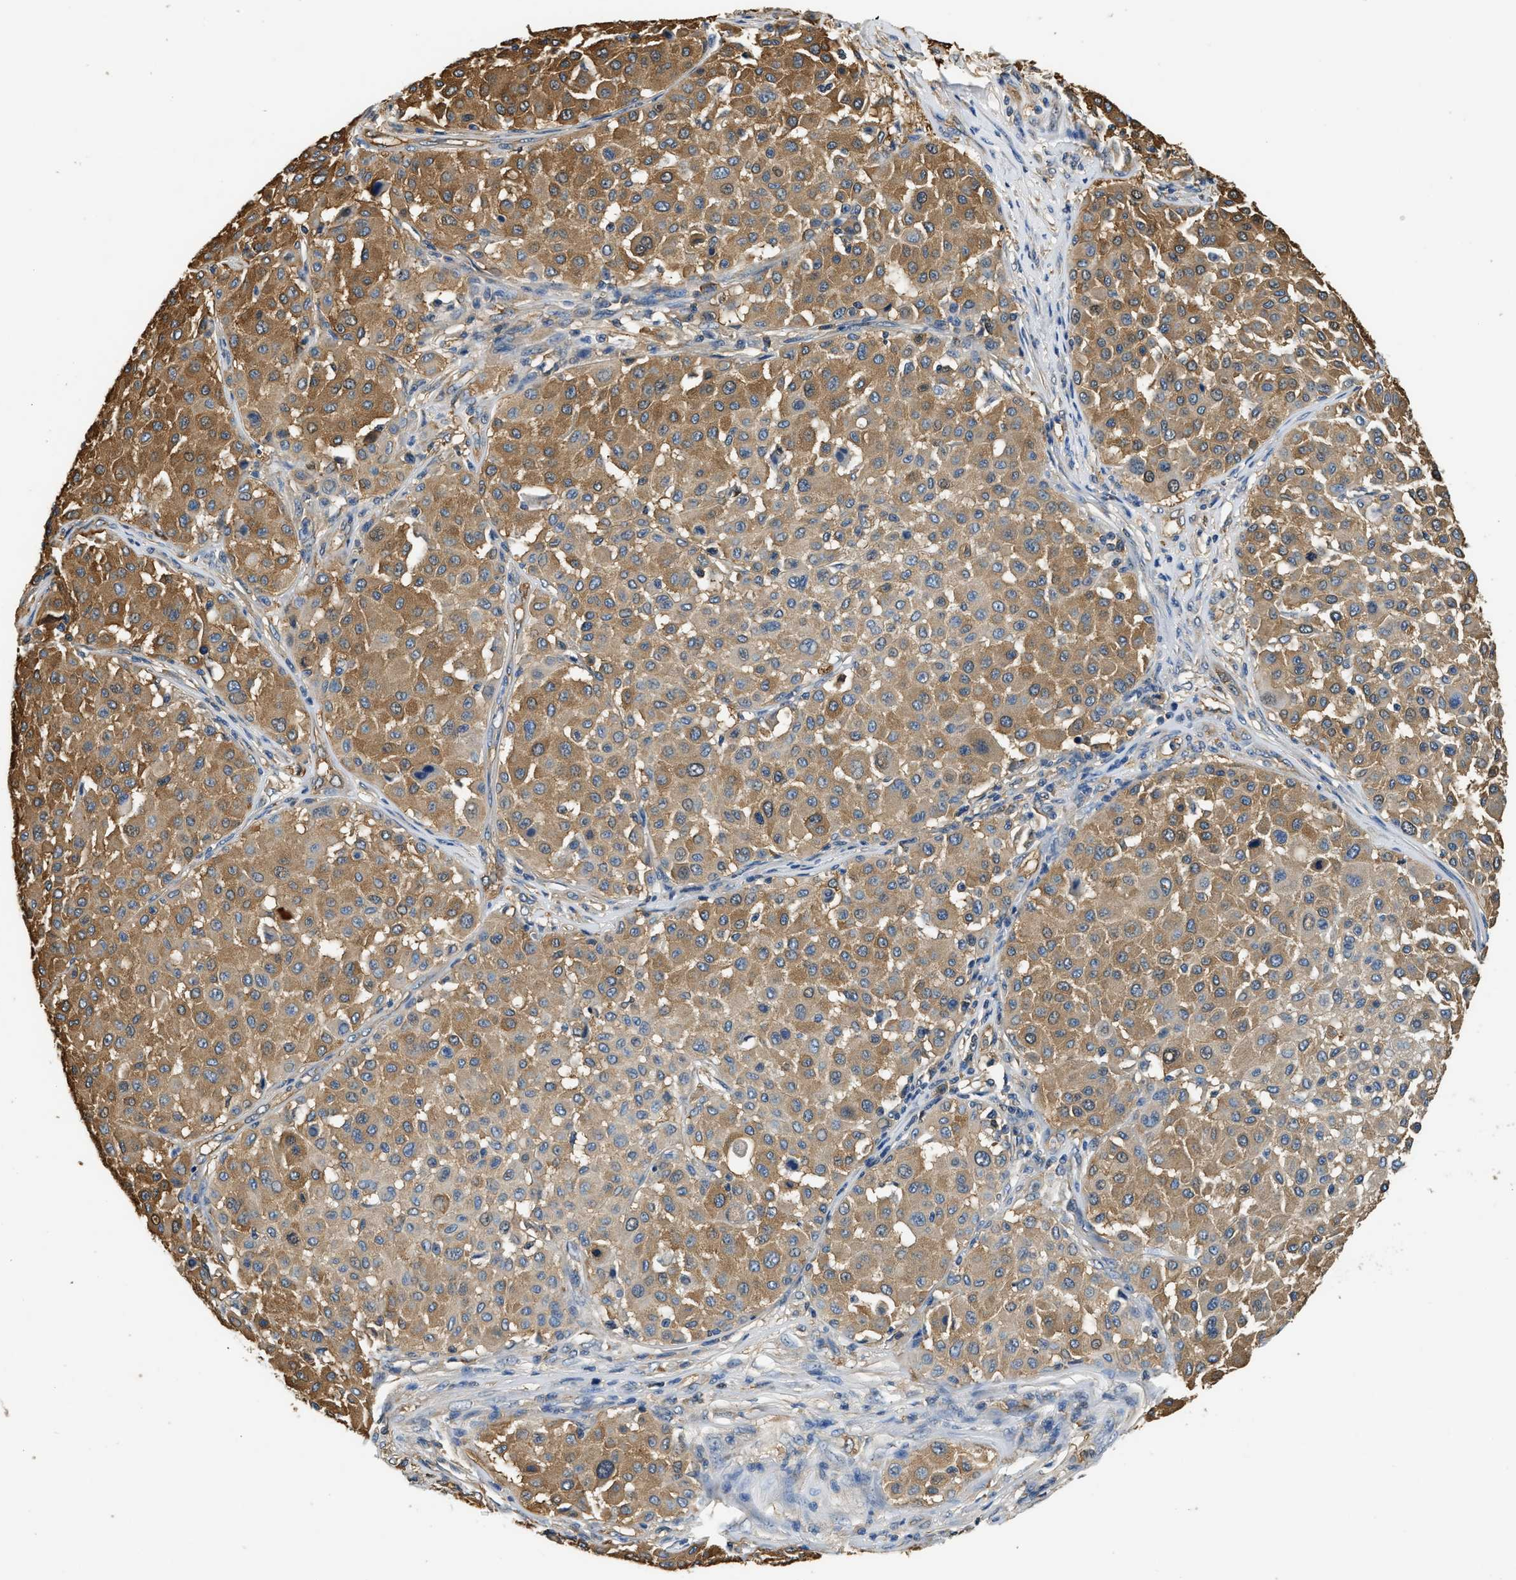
{"staining": {"intensity": "moderate", "quantity": ">75%", "location": "cytoplasmic/membranous"}, "tissue": "melanoma", "cell_type": "Tumor cells", "image_type": "cancer", "snomed": [{"axis": "morphology", "description": "Malignant melanoma, Metastatic site"}, {"axis": "topography", "description": "Soft tissue"}], "caption": "Immunohistochemistry (IHC) of human malignant melanoma (metastatic site) reveals medium levels of moderate cytoplasmic/membranous expression in about >75% of tumor cells. (Stains: DAB (3,3'-diaminobenzidine) in brown, nuclei in blue, Microscopy: brightfield microscopy at high magnification).", "gene": "PPP2R1B", "patient": {"sex": "male", "age": 41}}